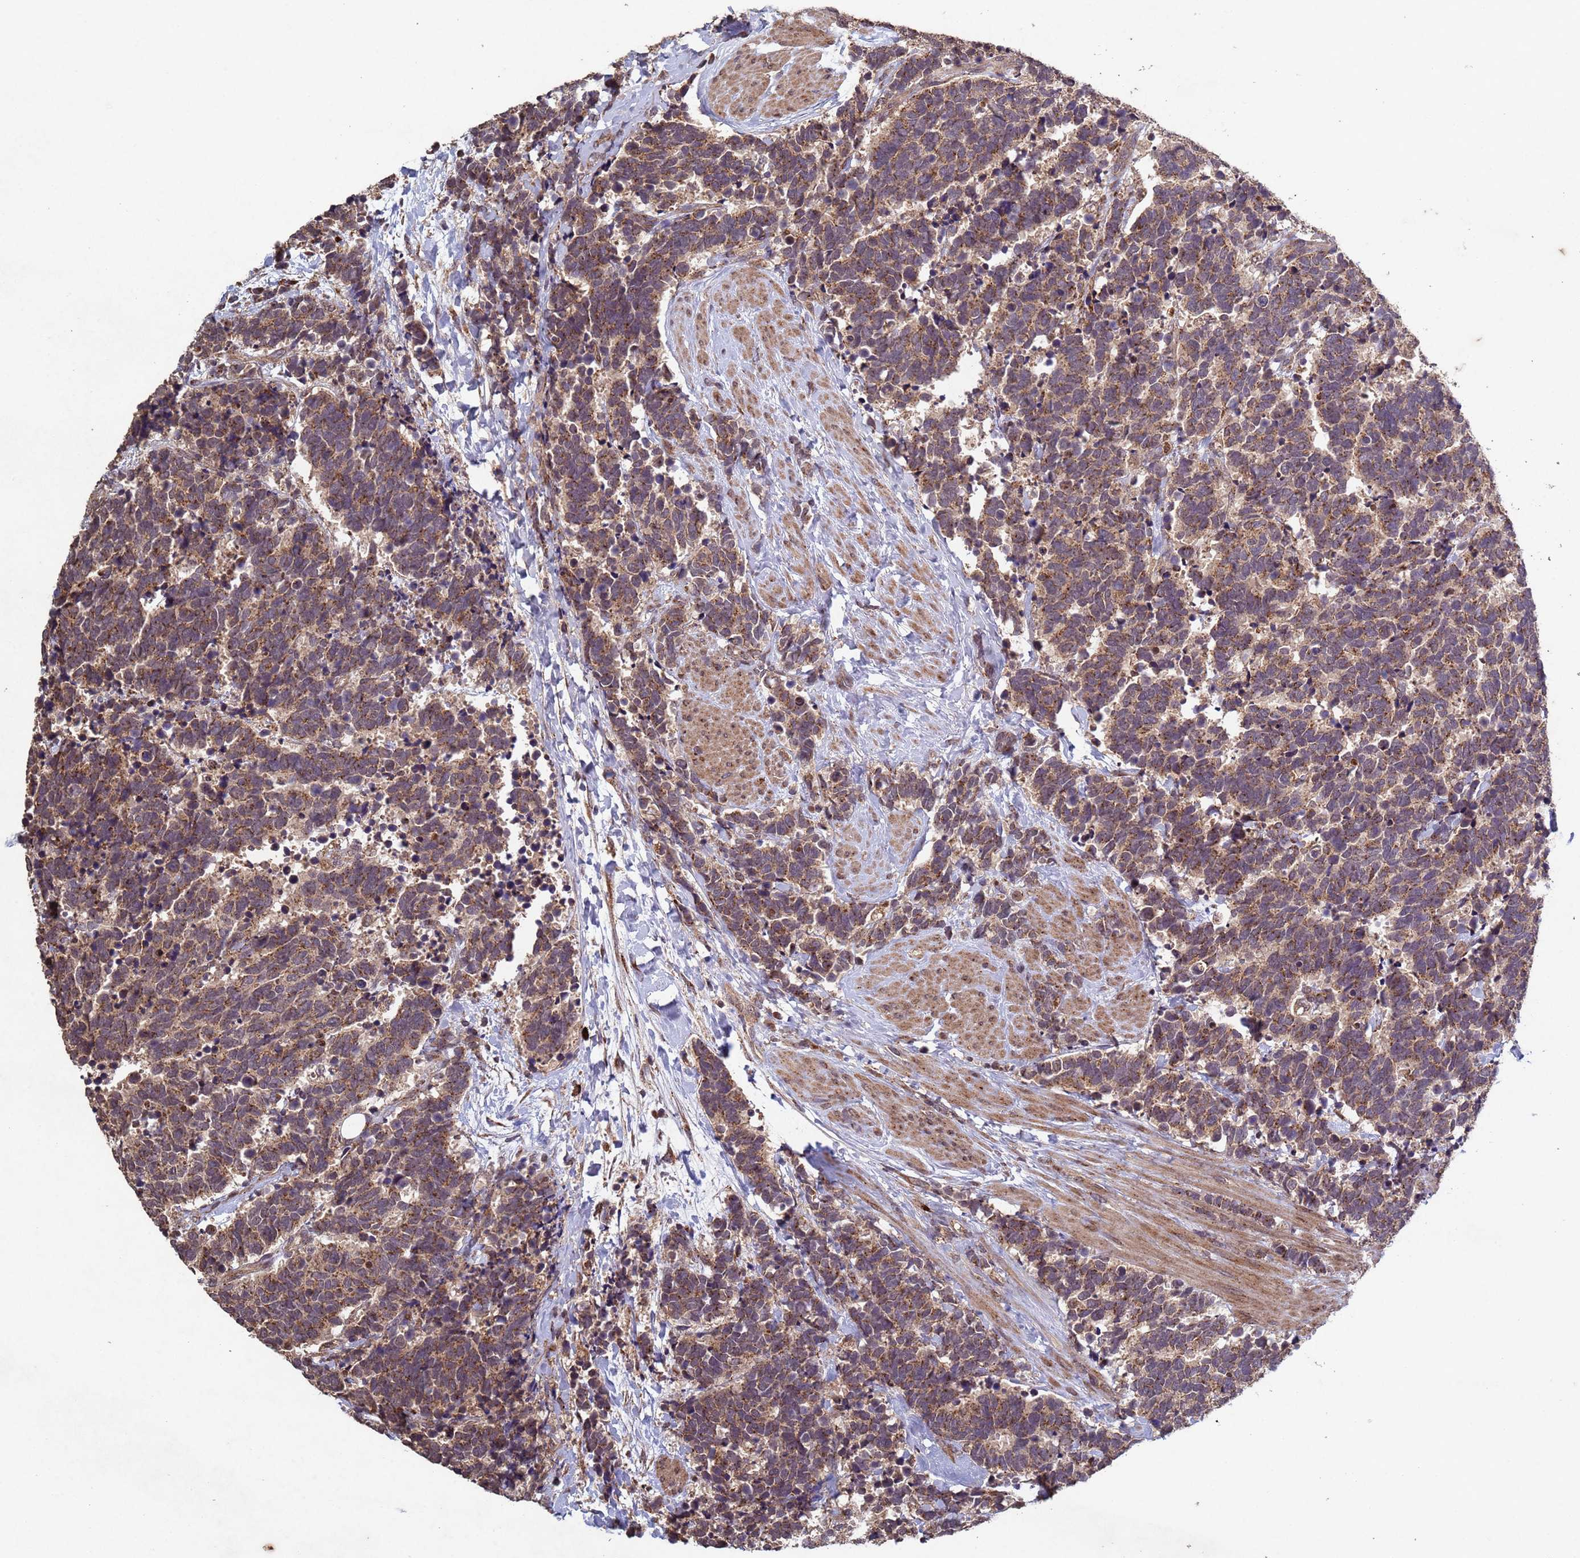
{"staining": {"intensity": "moderate", "quantity": ">75%", "location": "cytoplasmic/membranous"}, "tissue": "carcinoid", "cell_type": "Tumor cells", "image_type": "cancer", "snomed": [{"axis": "morphology", "description": "Carcinoma, NOS"}, {"axis": "morphology", "description": "Carcinoid, malignant, NOS"}, {"axis": "topography", "description": "Prostate"}], "caption": "Immunohistochemistry (IHC) histopathology image of human carcinoid stained for a protein (brown), which shows medium levels of moderate cytoplasmic/membranous staining in about >75% of tumor cells.", "gene": "FASTKD1", "patient": {"sex": "male", "age": 57}}